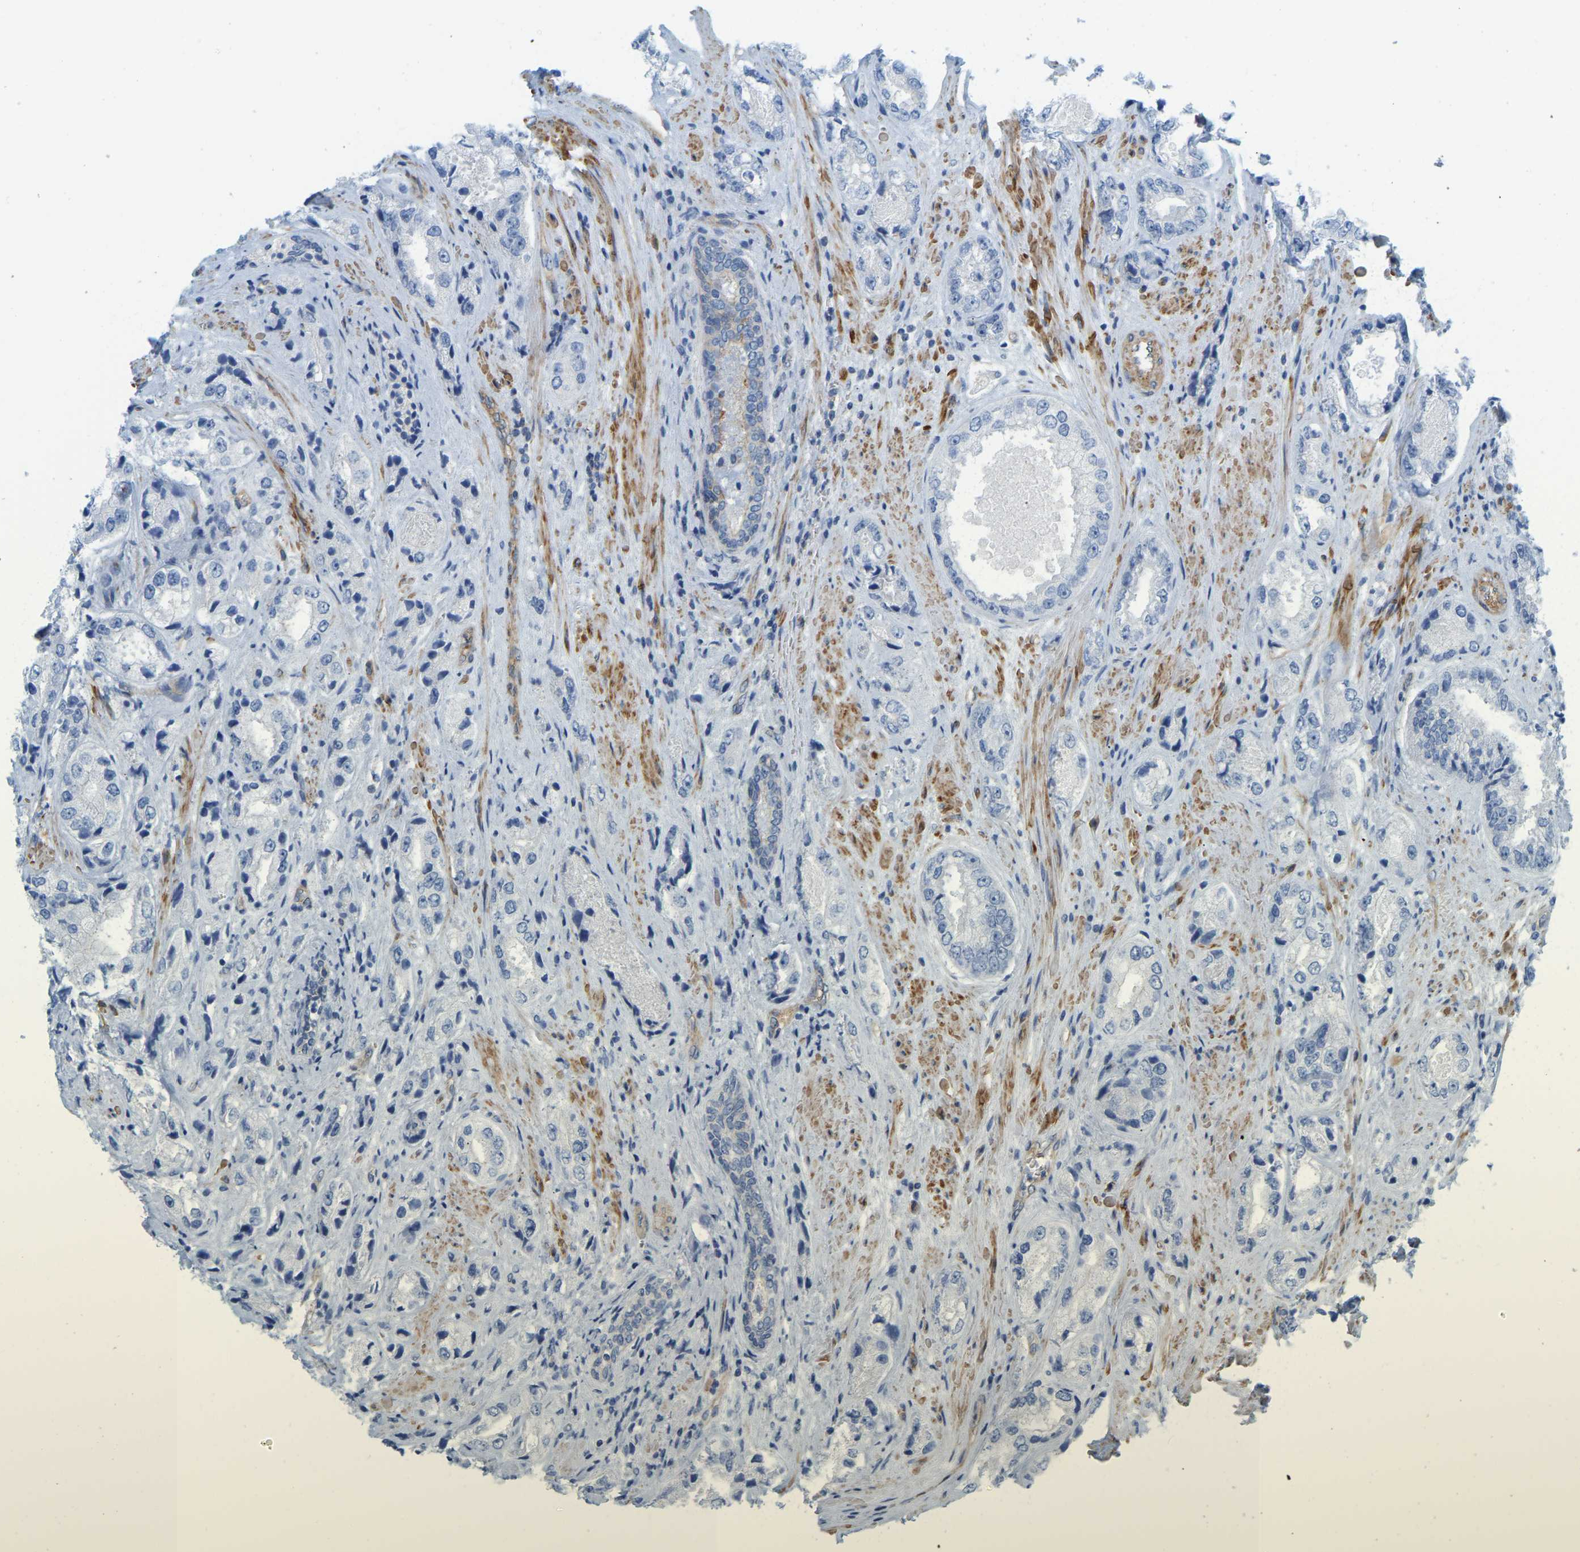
{"staining": {"intensity": "negative", "quantity": "none", "location": "none"}, "tissue": "prostate cancer", "cell_type": "Tumor cells", "image_type": "cancer", "snomed": [{"axis": "morphology", "description": "Adenocarcinoma, High grade"}, {"axis": "topography", "description": "Prostate"}], "caption": "Immunohistochemistry (IHC) of human prostate cancer (adenocarcinoma (high-grade)) displays no staining in tumor cells. The staining is performed using DAB (3,3'-diaminobenzidine) brown chromogen with nuclei counter-stained in using hematoxylin.", "gene": "MYL3", "patient": {"sex": "male", "age": 61}}